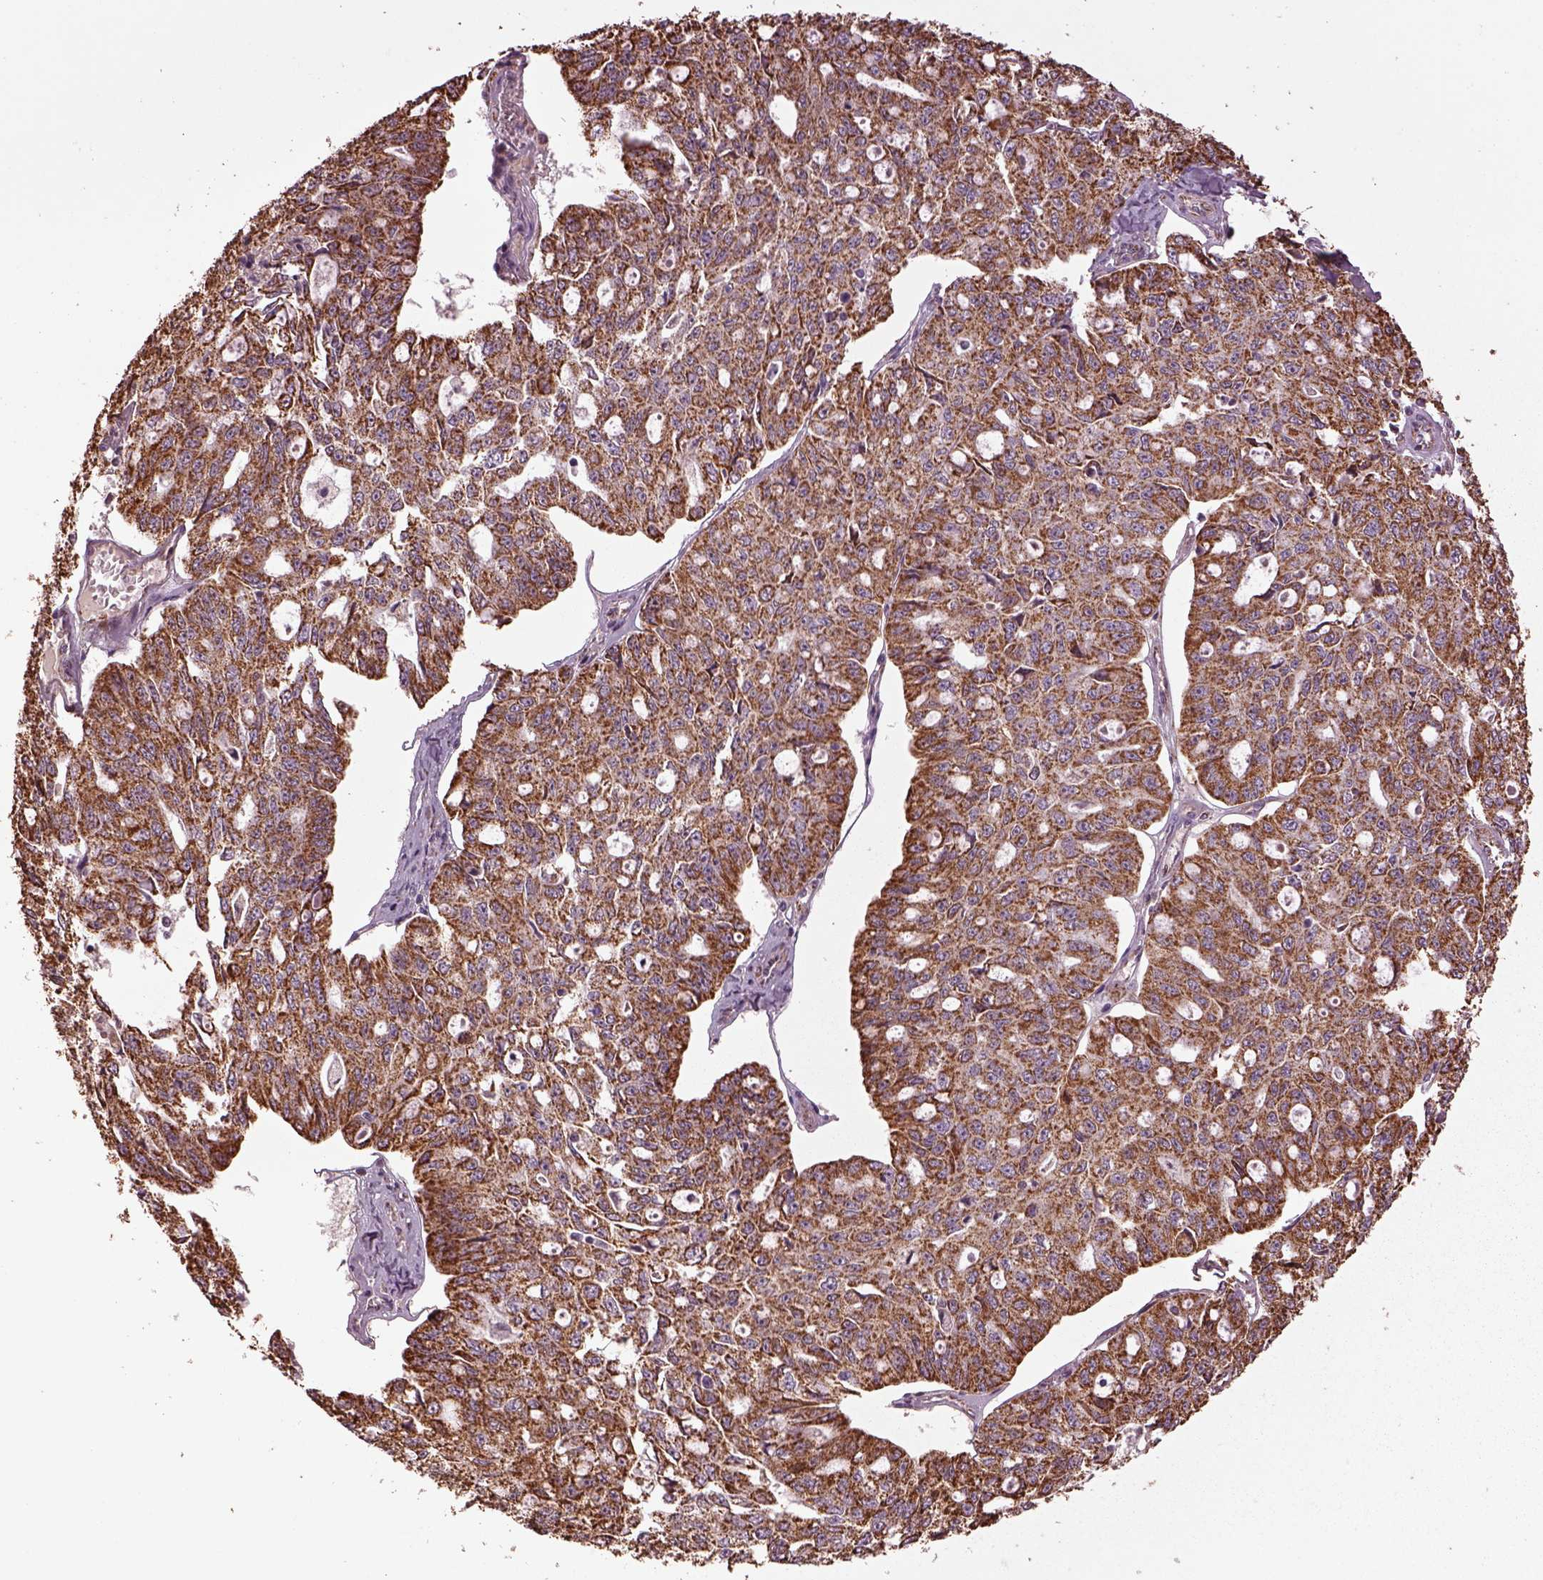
{"staining": {"intensity": "moderate", "quantity": ">75%", "location": "cytoplasmic/membranous"}, "tissue": "ovarian cancer", "cell_type": "Tumor cells", "image_type": "cancer", "snomed": [{"axis": "morphology", "description": "Carcinoma, endometroid"}, {"axis": "topography", "description": "Ovary"}], "caption": "High-power microscopy captured an immunohistochemistry photomicrograph of ovarian cancer, revealing moderate cytoplasmic/membranous expression in approximately >75% of tumor cells. (DAB (3,3'-diaminobenzidine) IHC with brightfield microscopy, high magnification).", "gene": "TMEM254", "patient": {"sex": "female", "age": 65}}